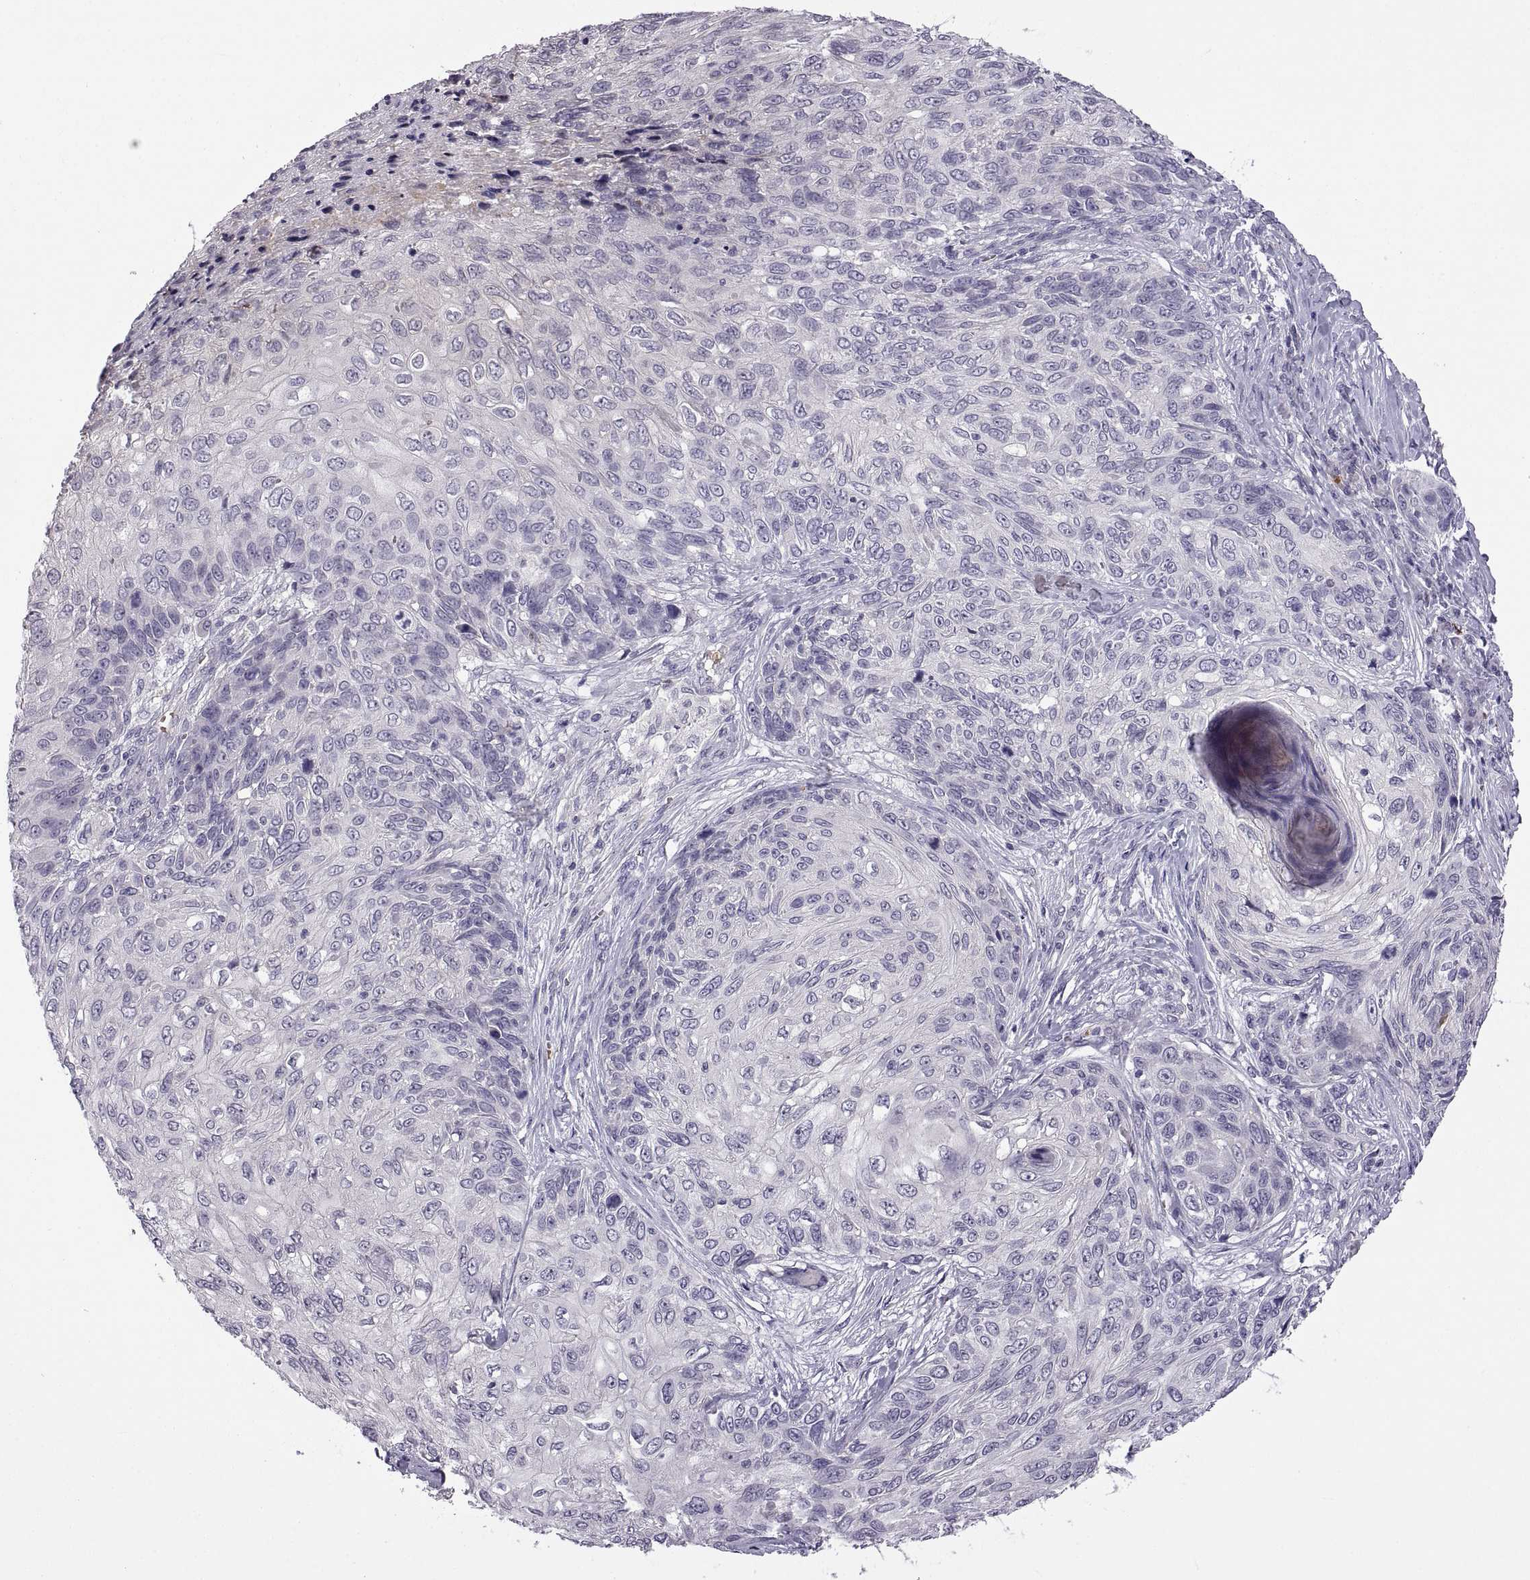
{"staining": {"intensity": "negative", "quantity": "none", "location": "none"}, "tissue": "skin cancer", "cell_type": "Tumor cells", "image_type": "cancer", "snomed": [{"axis": "morphology", "description": "Squamous cell carcinoma, NOS"}, {"axis": "topography", "description": "Skin"}], "caption": "The immunohistochemistry (IHC) histopathology image has no significant staining in tumor cells of skin squamous cell carcinoma tissue.", "gene": "MEIOC", "patient": {"sex": "male", "age": 92}}